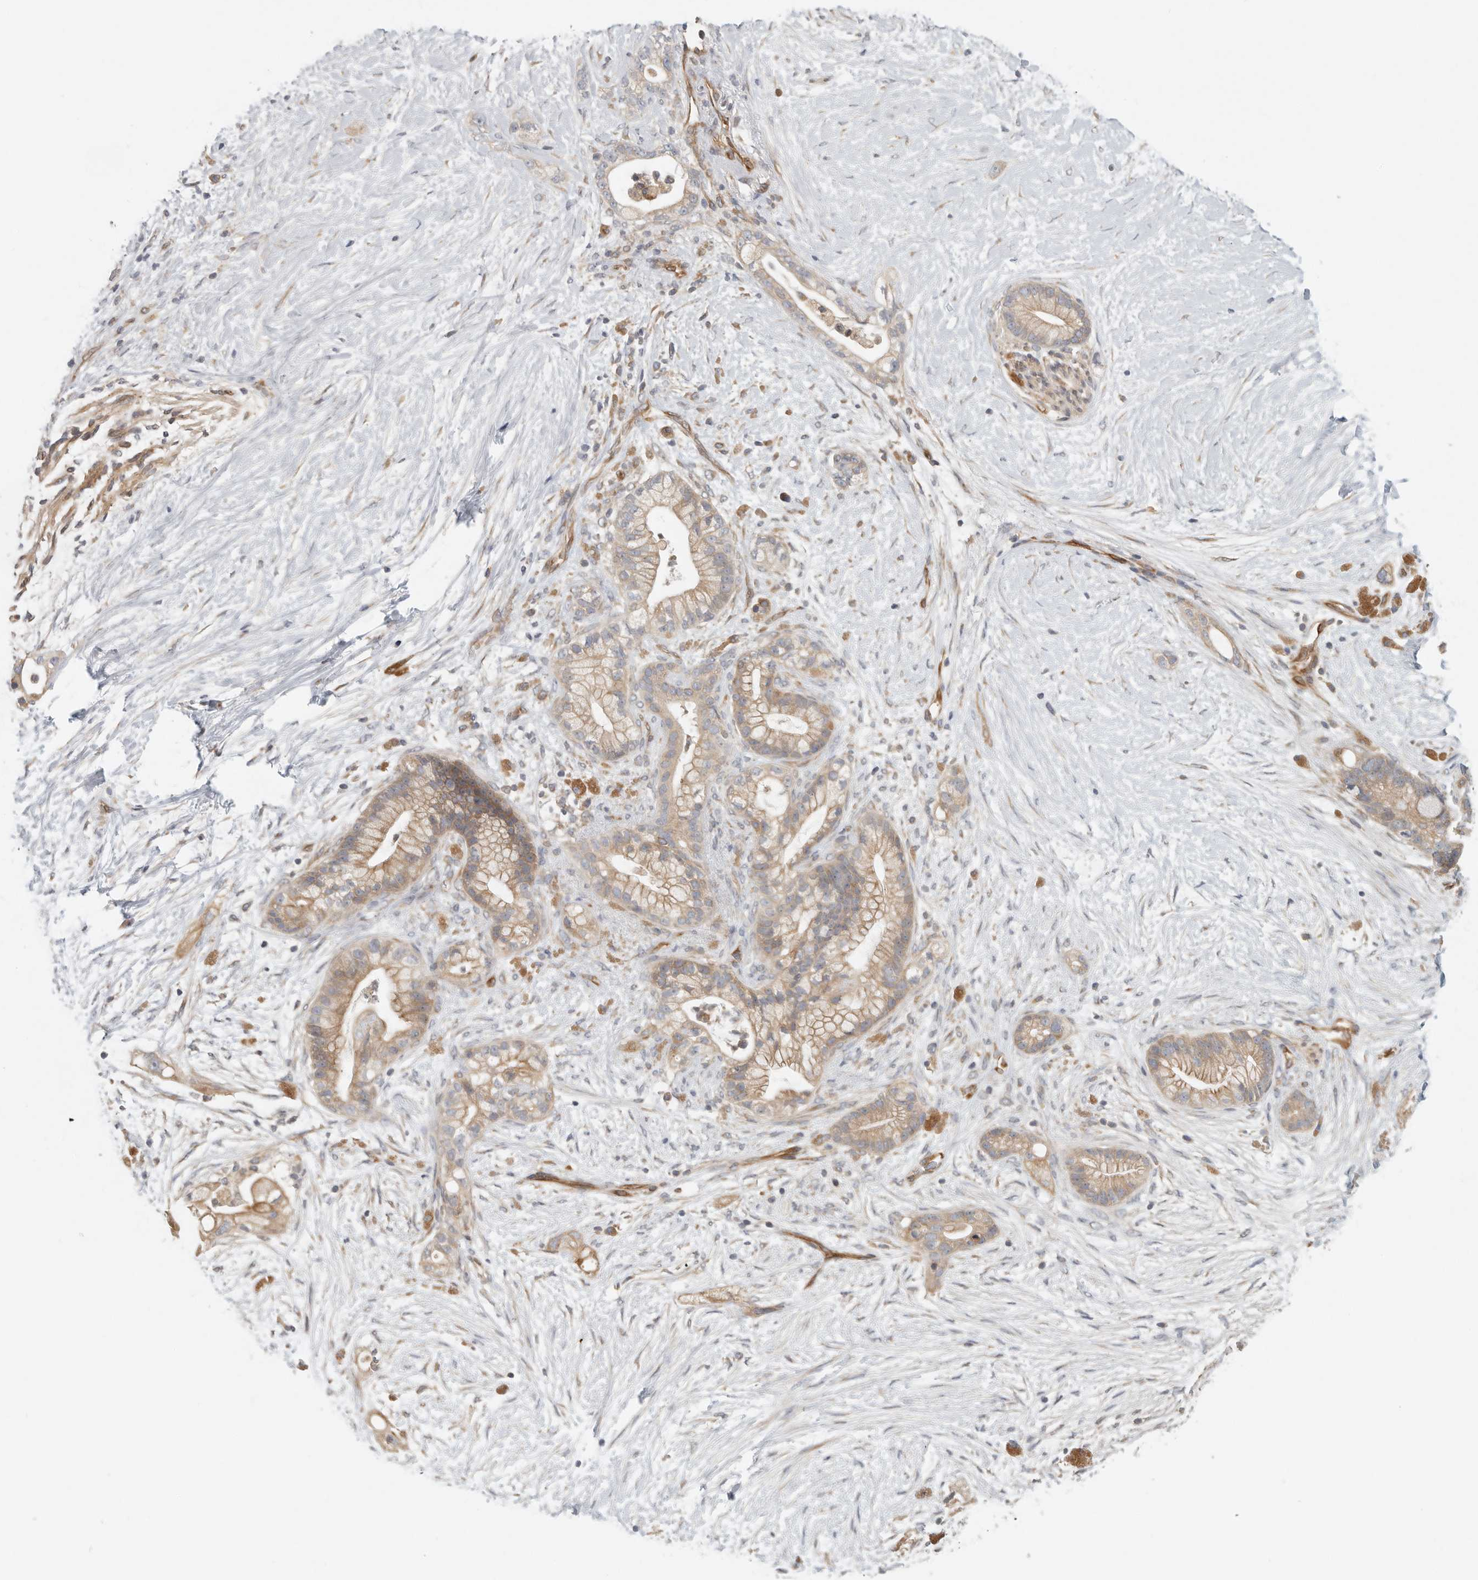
{"staining": {"intensity": "moderate", "quantity": ">75%", "location": "cytoplasmic/membranous"}, "tissue": "pancreatic cancer", "cell_type": "Tumor cells", "image_type": "cancer", "snomed": [{"axis": "morphology", "description": "Adenocarcinoma, NOS"}, {"axis": "topography", "description": "Pancreas"}], "caption": "Tumor cells demonstrate medium levels of moderate cytoplasmic/membranous staining in approximately >75% of cells in human pancreatic cancer.", "gene": "BCAP29", "patient": {"sex": "male", "age": 53}}